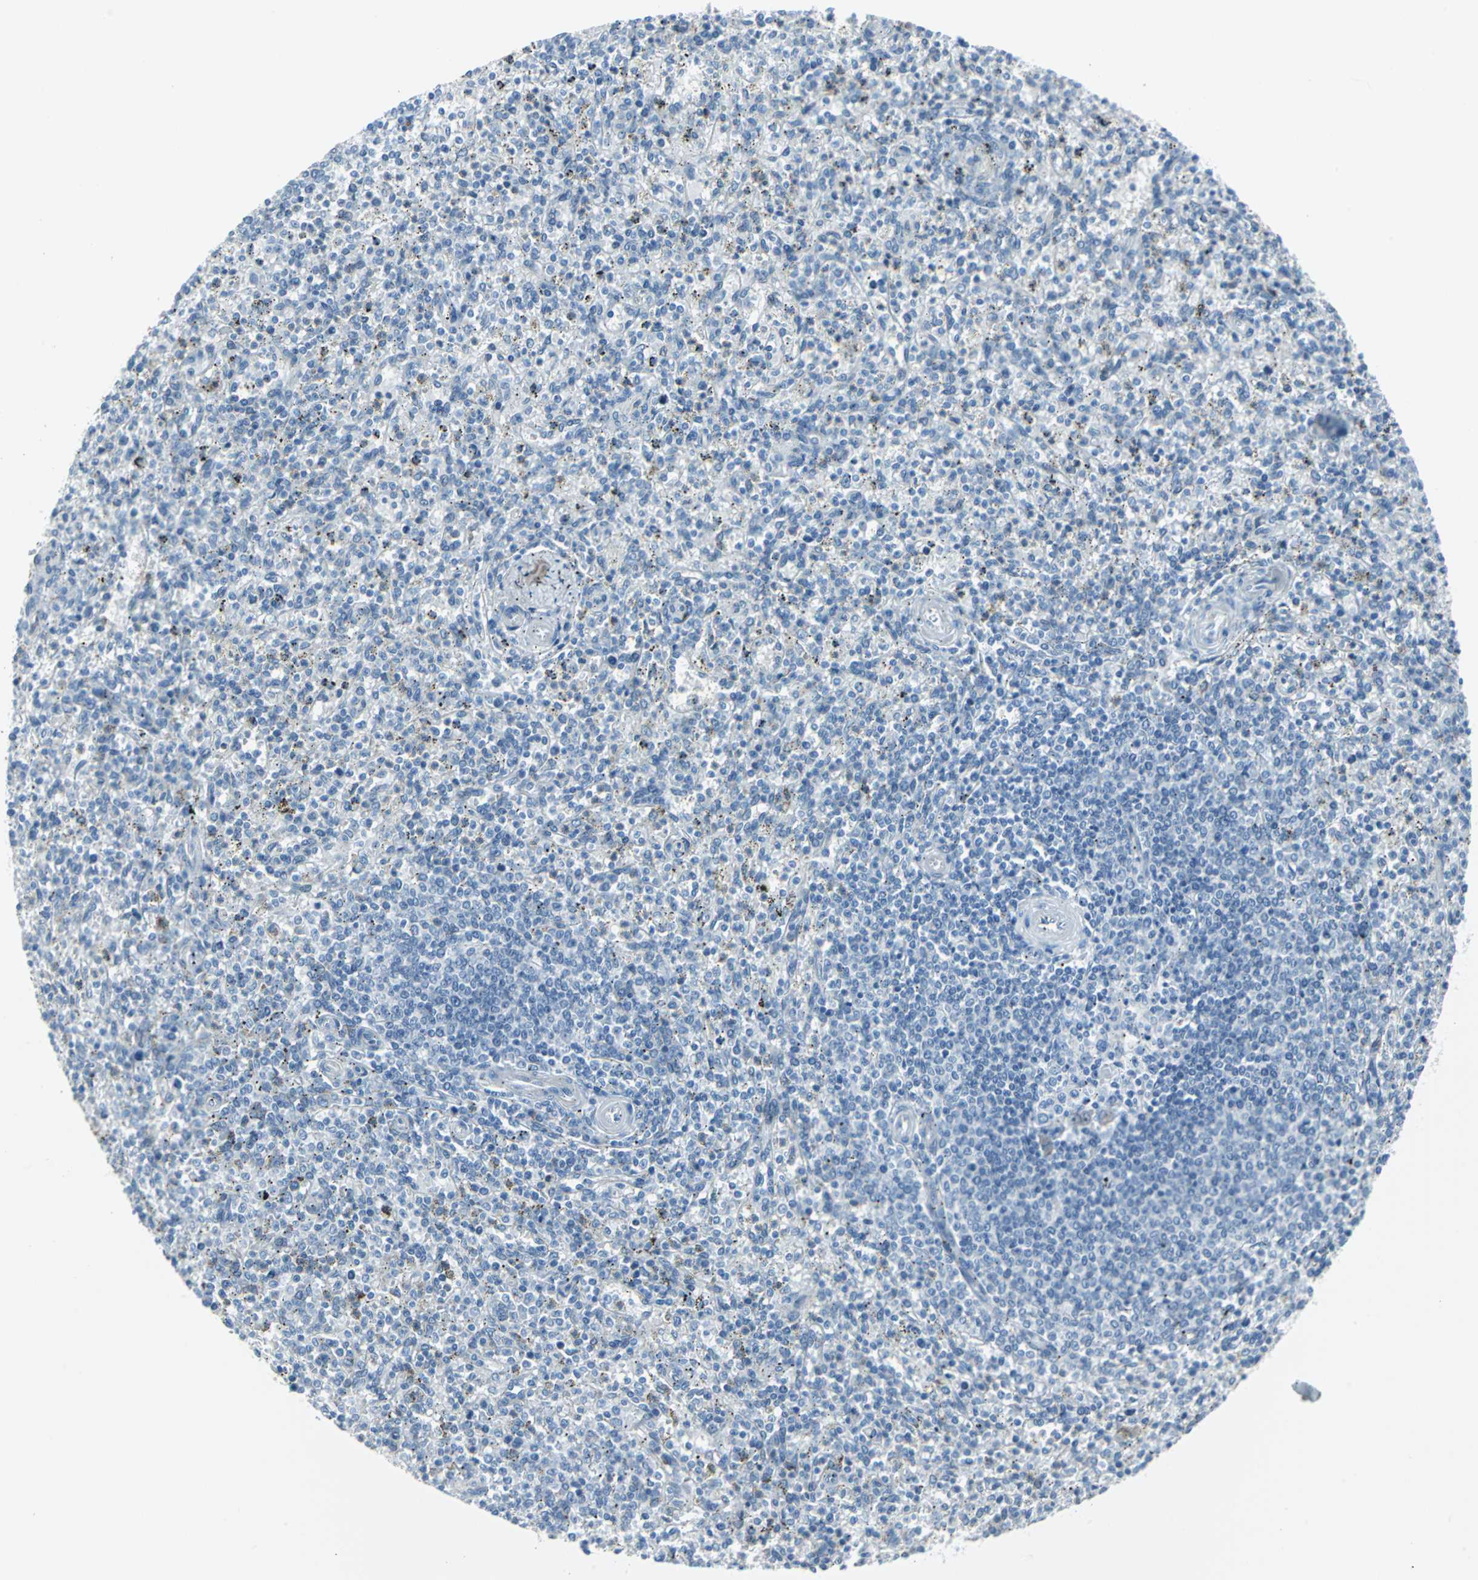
{"staining": {"intensity": "negative", "quantity": "none", "location": "none"}, "tissue": "spleen", "cell_type": "Cells in red pulp", "image_type": "normal", "snomed": [{"axis": "morphology", "description": "Normal tissue, NOS"}, {"axis": "topography", "description": "Spleen"}], "caption": "Immunohistochemistry (IHC) photomicrograph of normal spleen: spleen stained with DAB (3,3'-diaminobenzidine) displays no significant protein expression in cells in red pulp. (Stains: DAB (3,3'-diaminobenzidine) immunohistochemistry with hematoxylin counter stain, Microscopy: brightfield microscopy at high magnification).", "gene": "CYB5A", "patient": {"sex": "male", "age": 72}}